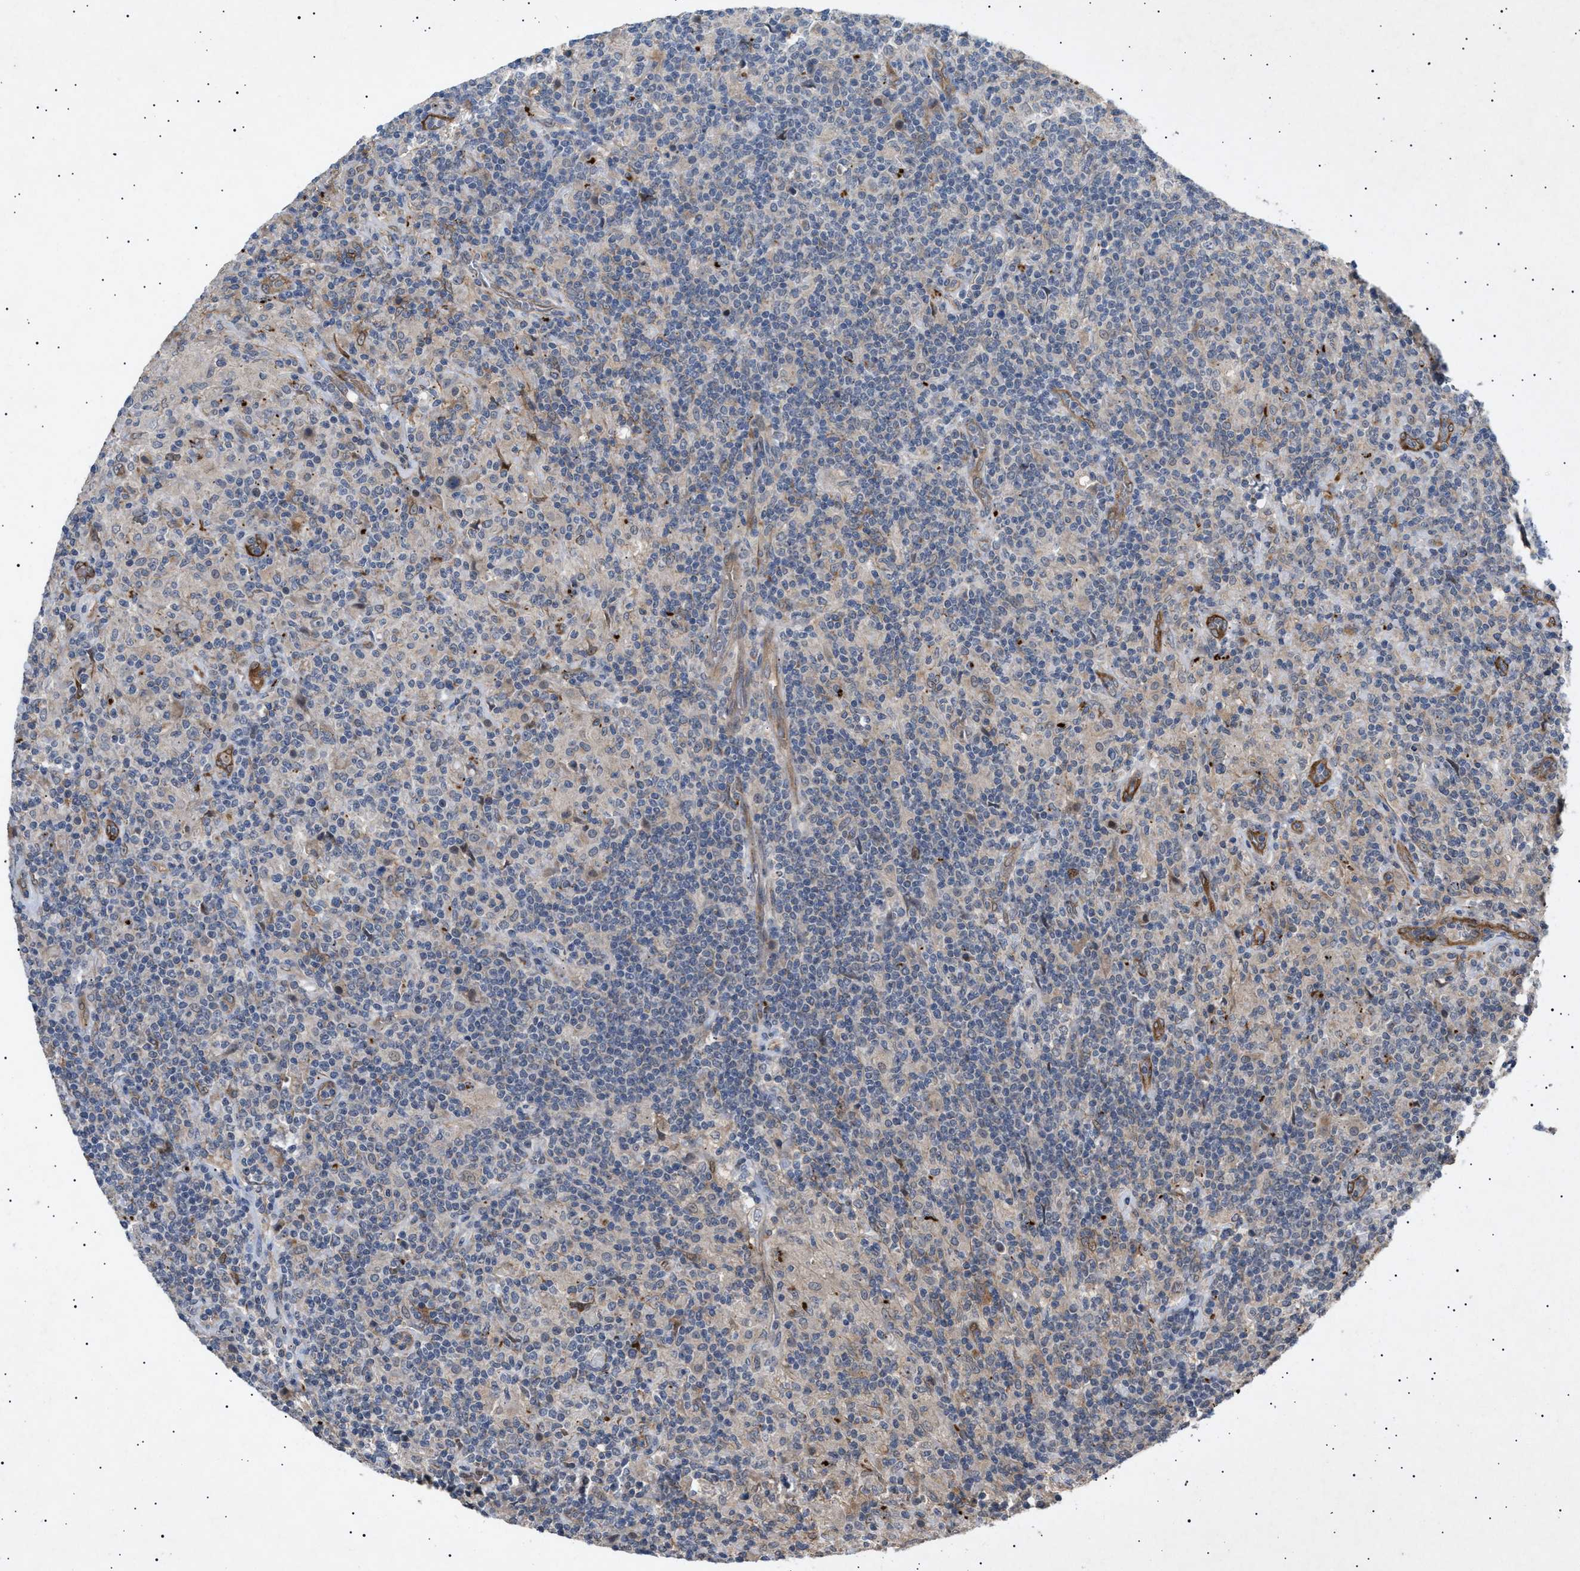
{"staining": {"intensity": "negative", "quantity": "none", "location": "none"}, "tissue": "lymphoma", "cell_type": "Tumor cells", "image_type": "cancer", "snomed": [{"axis": "morphology", "description": "Hodgkin's disease, NOS"}, {"axis": "topography", "description": "Lymph node"}], "caption": "This is an immunohistochemistry photomicrograph of lymphoma. There is no staining in tumor cells.", "gene": "SIRT5", "patient": {"sex": "male", "age": 70}}